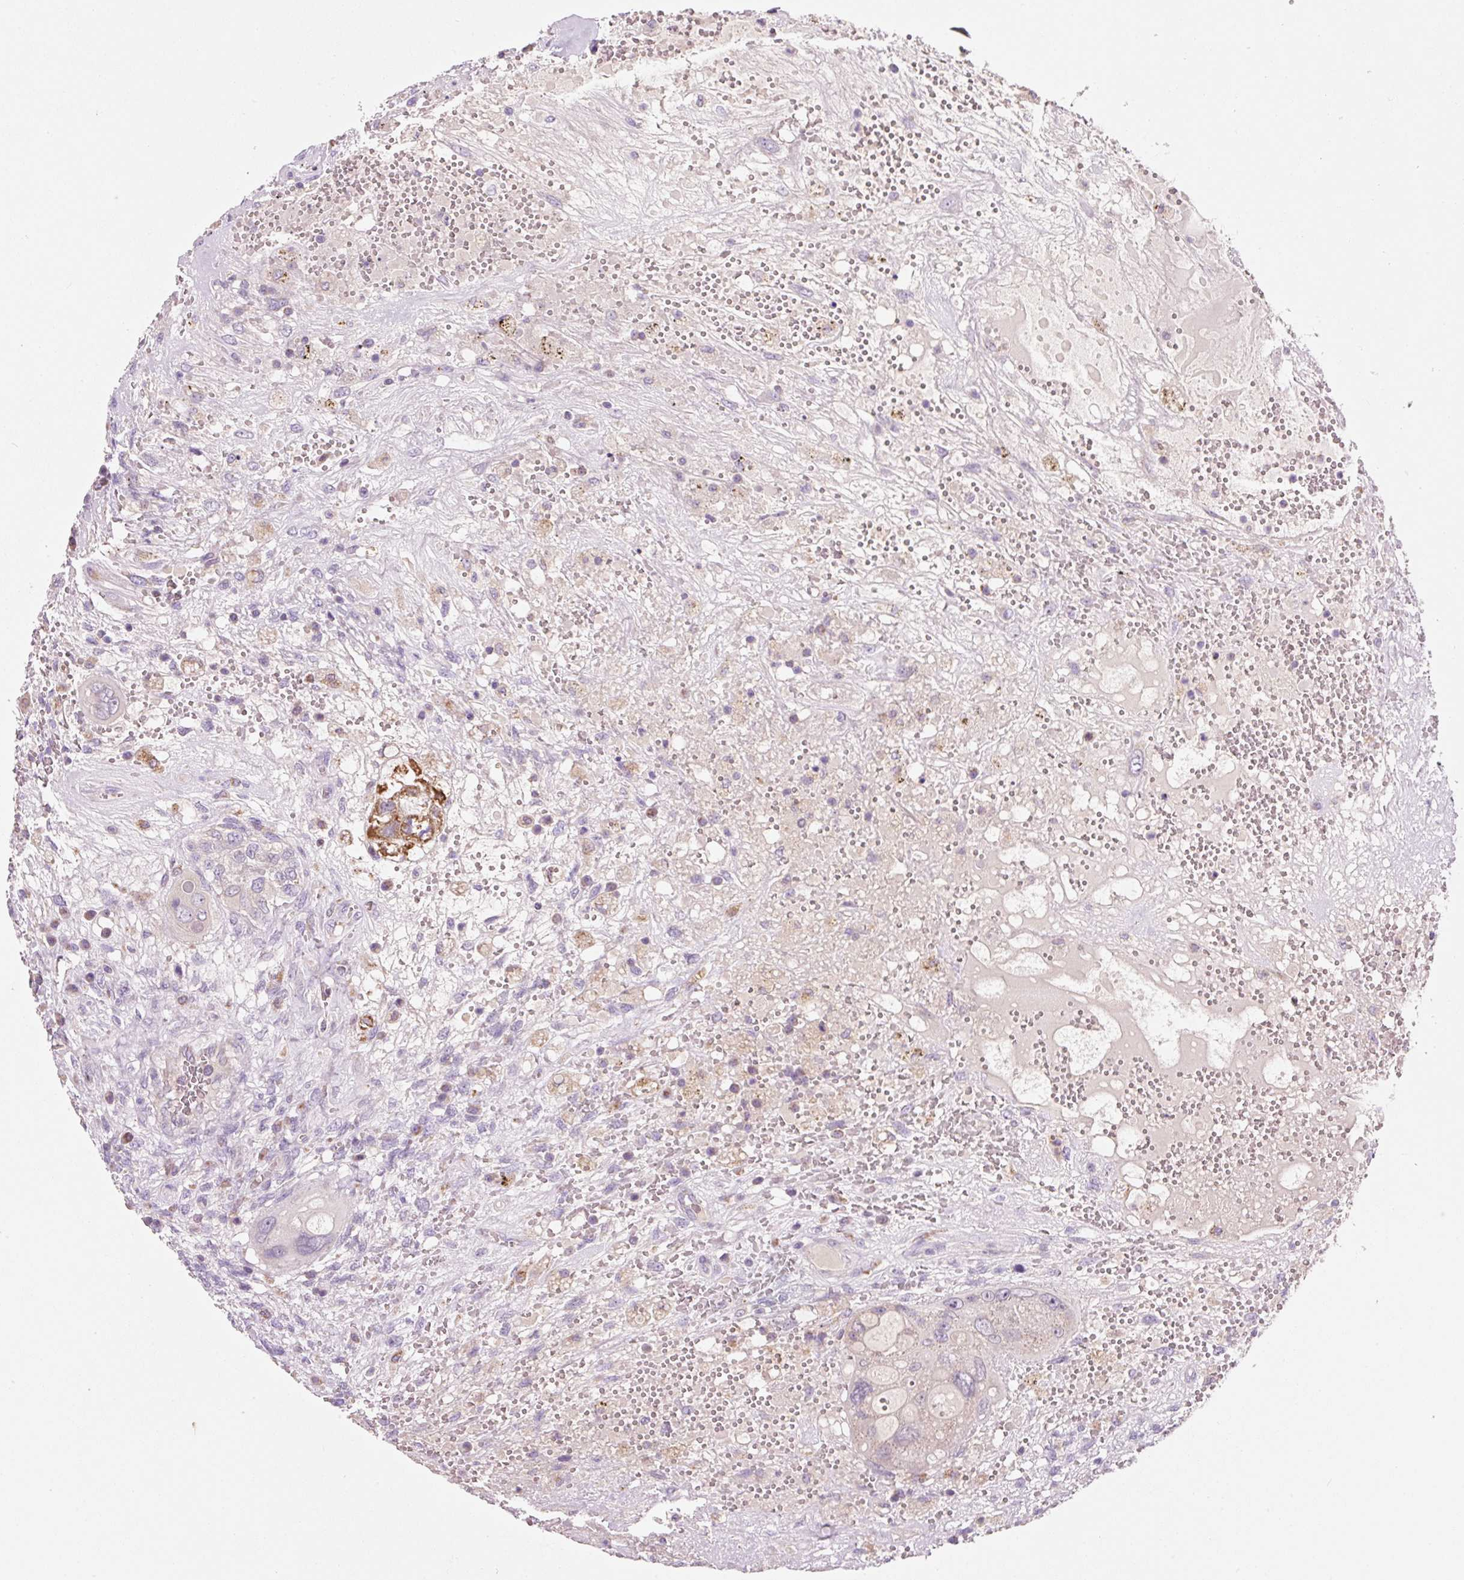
{"staining": {"intensity": "moderate", "quantity": "<25%", "location": "cytoplasmic/membranous"}, "tissue": "testis cancer", "cell_type": "Tumor cells", "image_type": "cancer", "snomed": [{"axis": "morphology", "description": "Carcinoma, Embryonal, NOS"}, {"axis": "topography", "description": "Testis"}], "caption": "Brown immunohistochemical staining in human testis cancer (embryonal carcinoma) displays moderate cytoplasmic/membranous expression in about <25% of tumor cells.", "gene": "PCK2", "patient": {"sex": "male", "age": 26}}